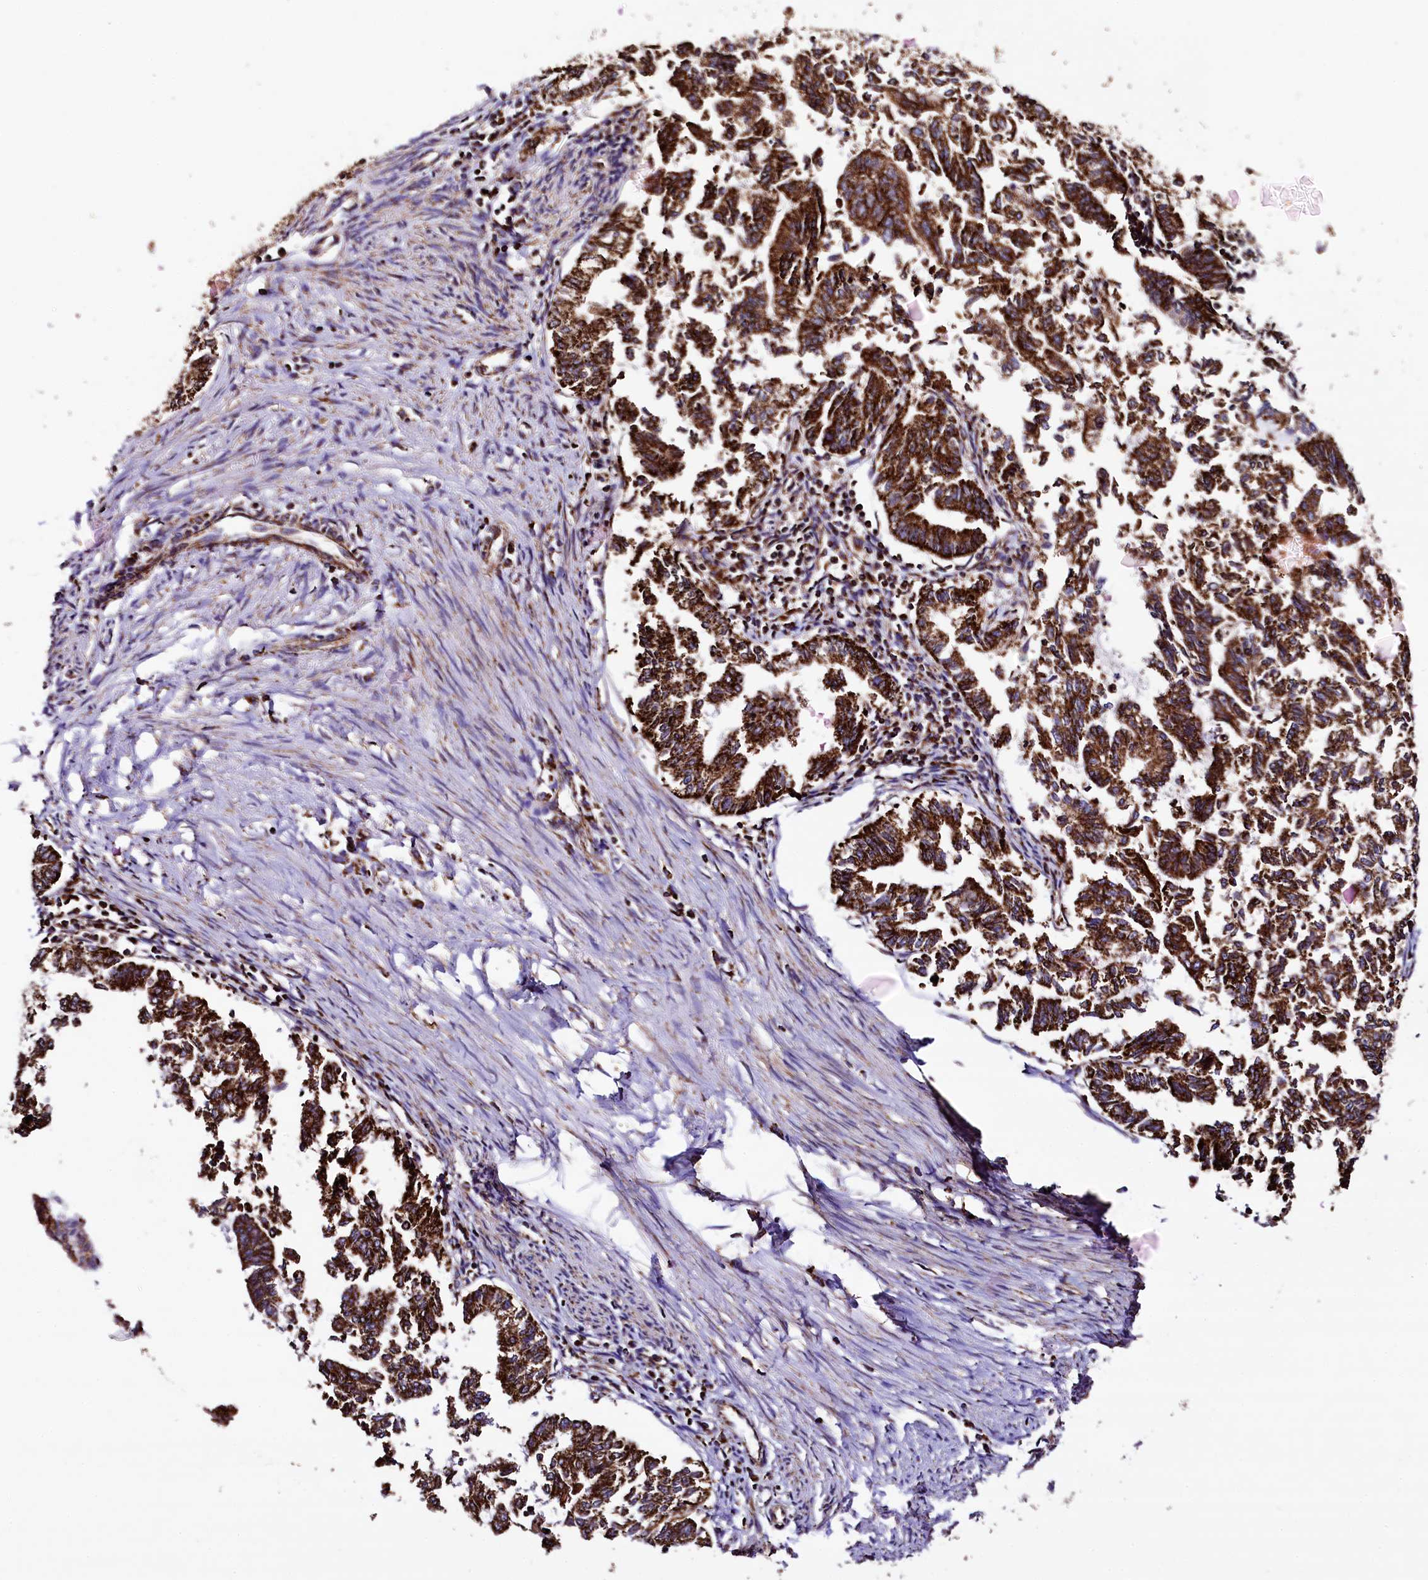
{"staining": {"intensity": "strong", "quantity": ">75%", "location": "cytoplasmic/membranous"}, "tissue": "endometrial cancer", "cell_type": "Tumor cells", "image_type": "cancer", "snomed": [{"axis": "morphology", "description": "Adenocarcinoma, NOS"}, {"axis": "topography", "description": "Endometrium"}], "caption": "Protein expression analysis of human adenocarcinoma (endometrial) reveals strong cytoplasmic/membranous staining in about >75% of tumor cells. (DAB IHC, brown staining for protein, blue staining for nuclei).", "gene": "KLC2", "patient": {"sex": "female", "age": 79}}